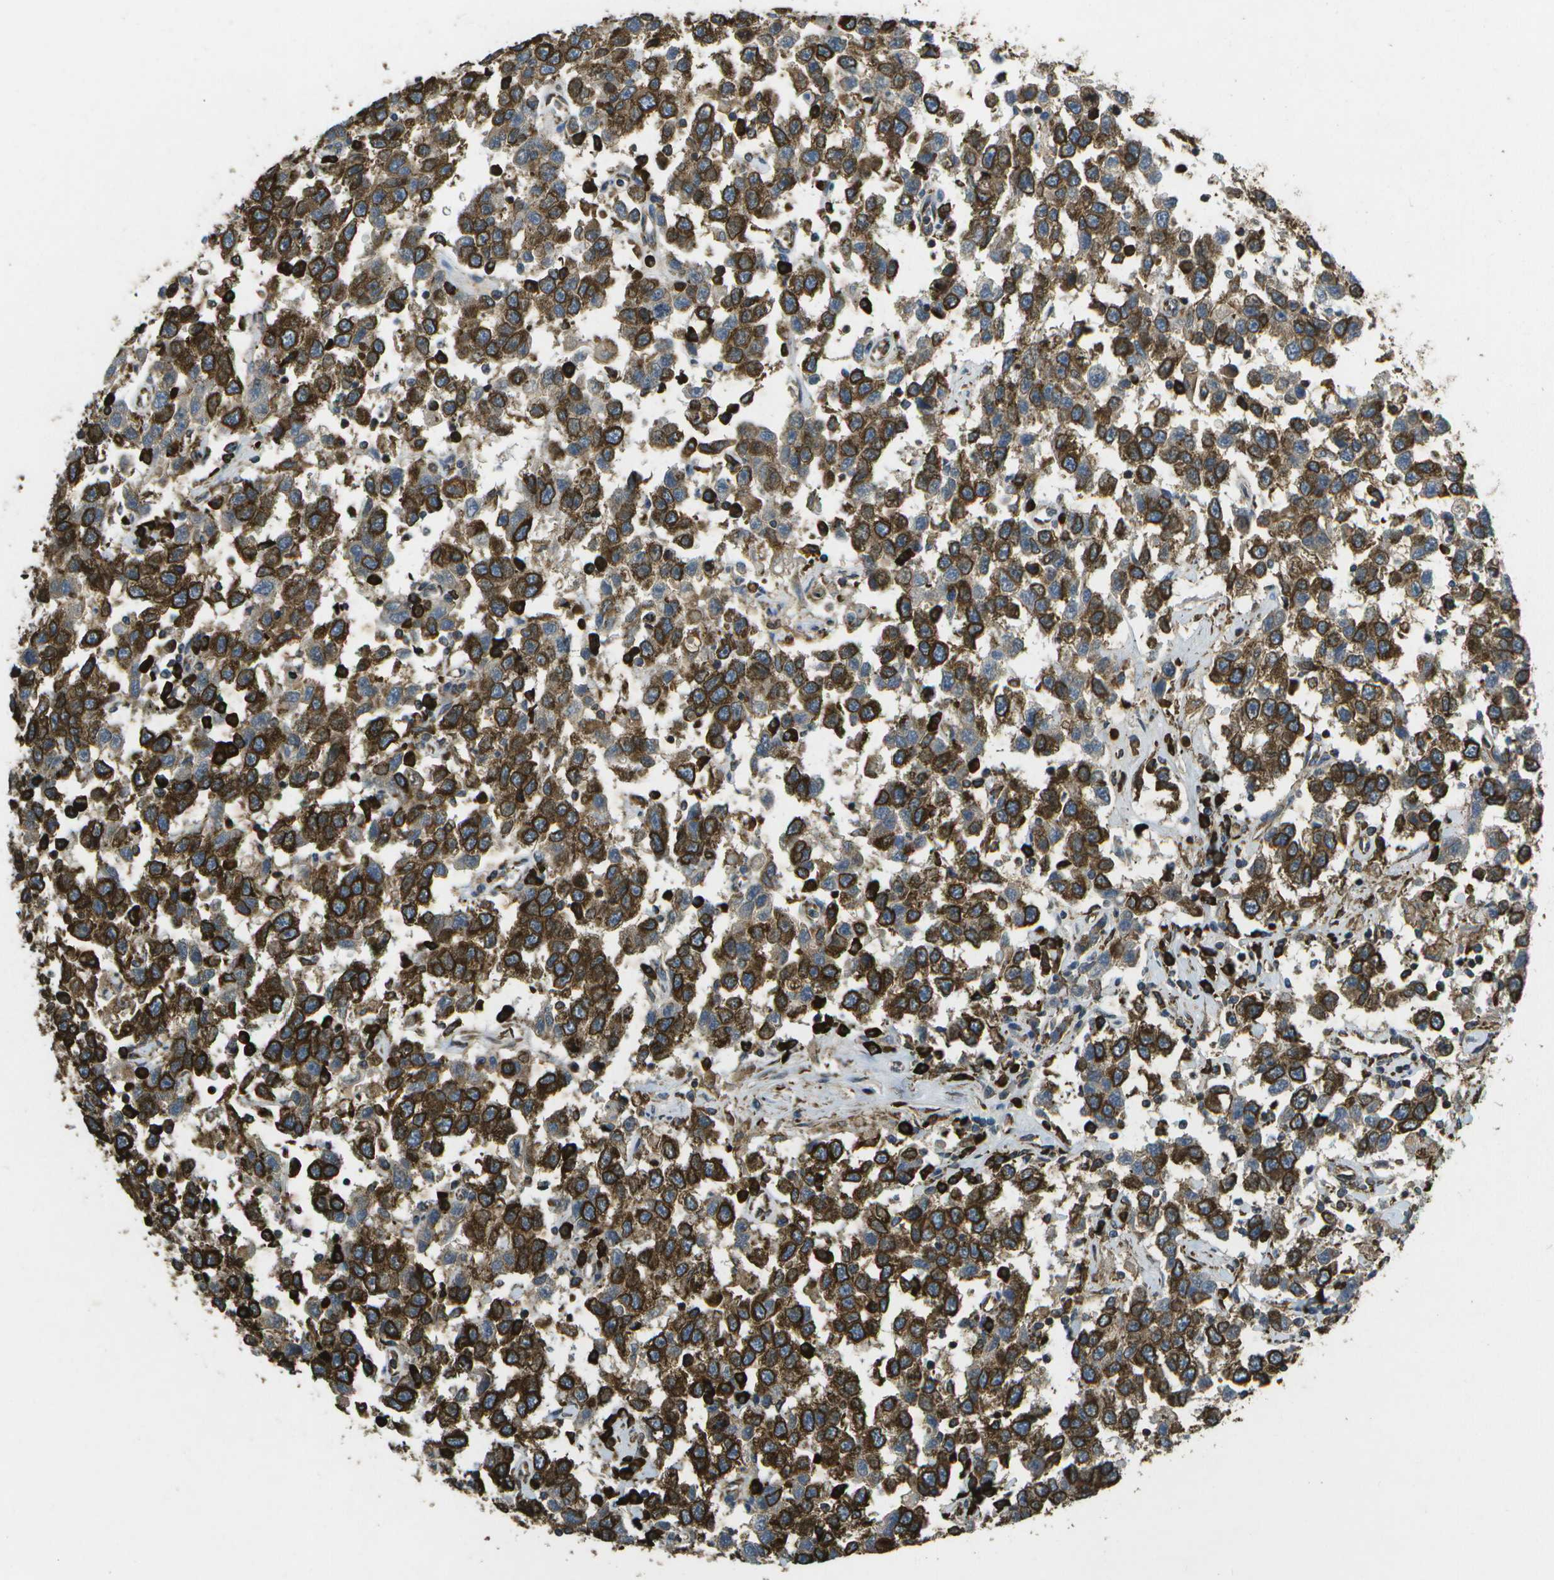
{"staining": {"intensity": "strong", "quantity": ">75%", "location": "cytoplasmic/membranous"}, "tissue": "testis cancer", "cell_type": "Tumor cells", "image_type": "cancer", "snomed": [{"axis": "morphology", "description": "Seminoma, NOS"}, {"axis": "topography", "description": "Testis"}], "caption": "Seminoma (testis) stained with a brown dye displays strong cytoplasmic/membranous positive positivity in approximately >75% of tumor cells.", "gene": "PDIA4", "patient": {"sex": "male", "age": 41}}